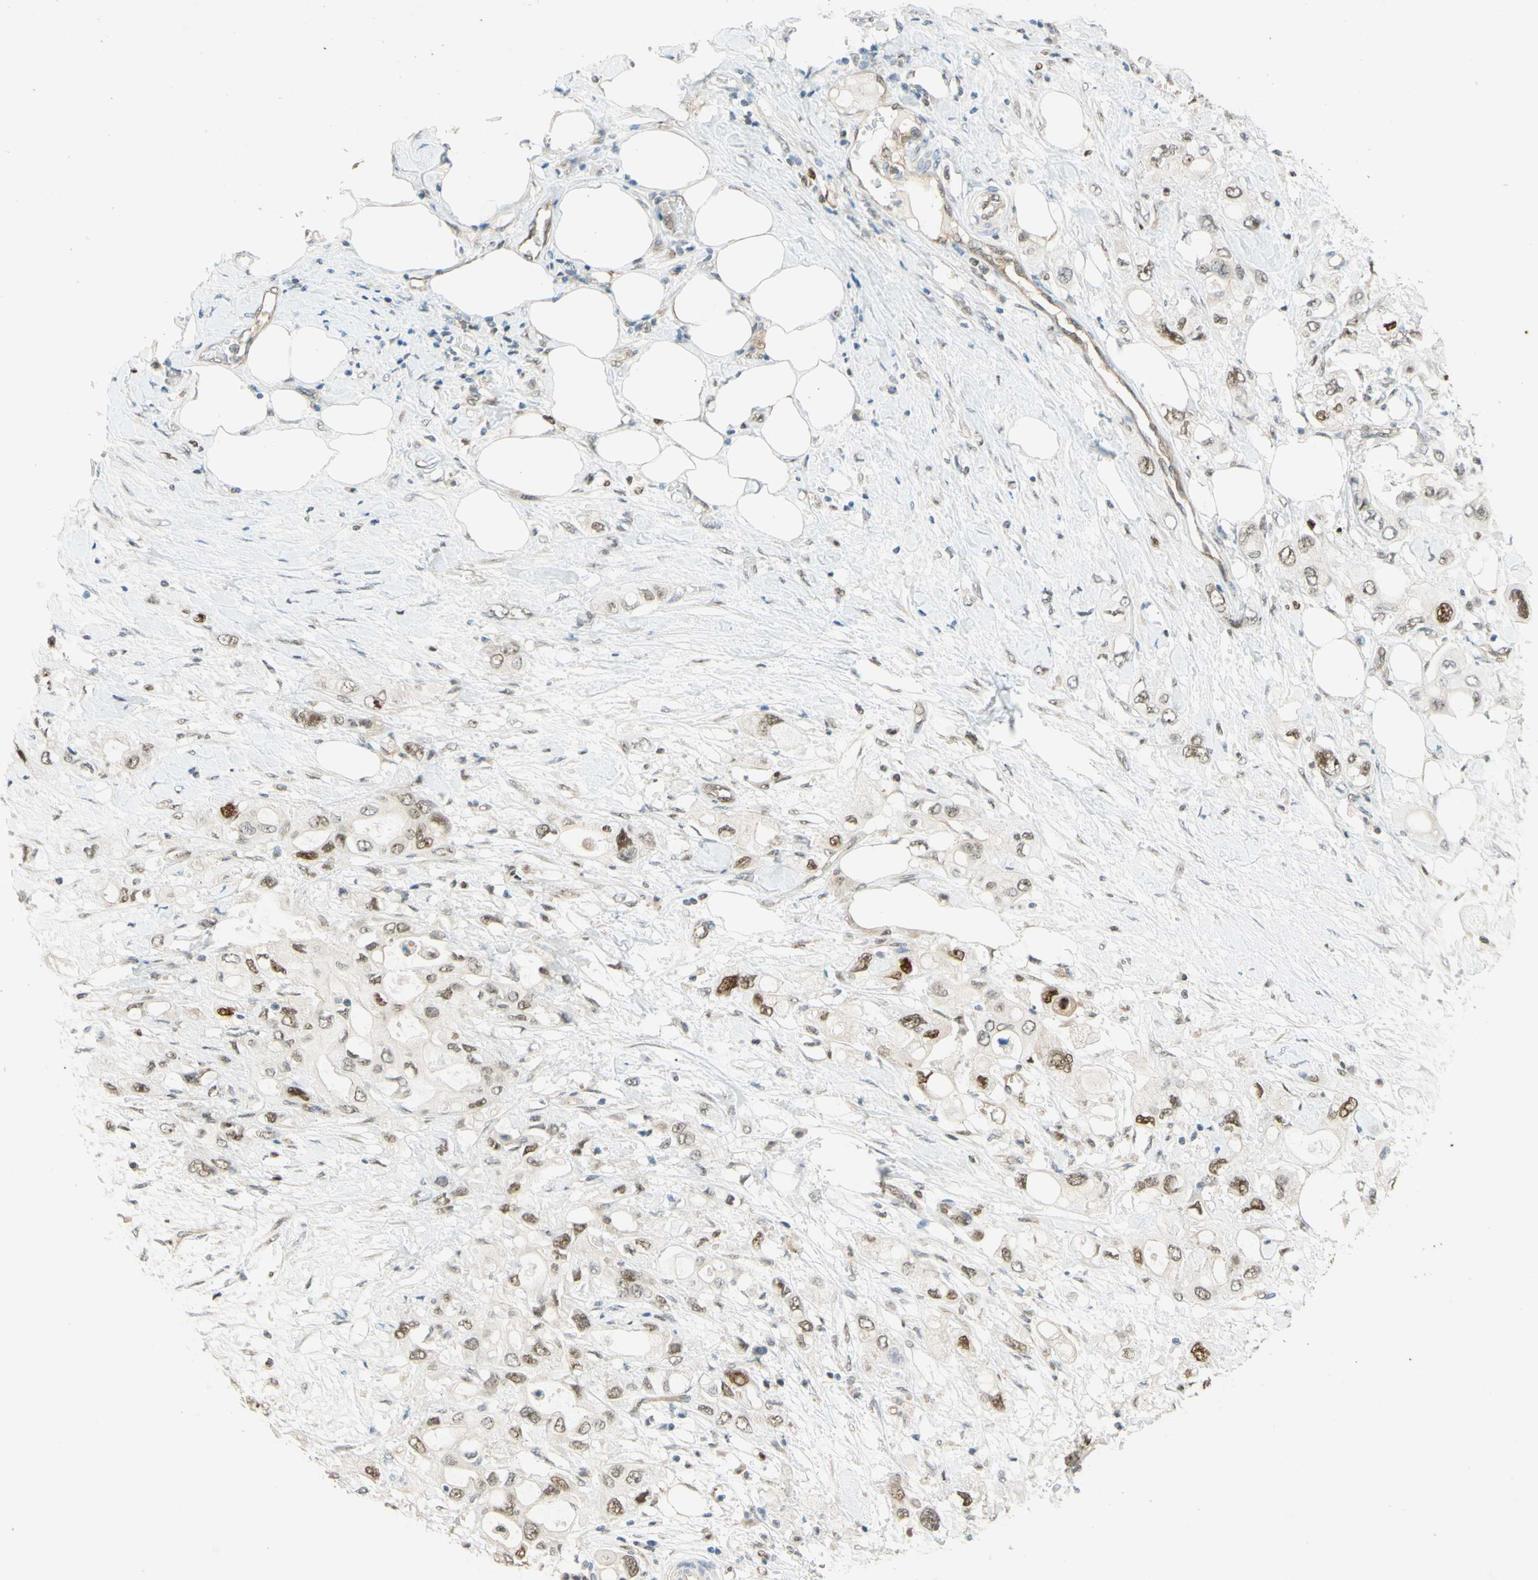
{"staining": {"intensity": "moderate", "quantity": "25%-75%", "location": "nuclear"}, "tissue": "pancreatic cancer", "cell_type": "Tumor cells", "image_type": "cancer", "snomed": [{"axis": "morphology", "description": "Adenocarcinoma, NOS"}, {"axis": "topography", "description": "Pancreas"}], "caption": "DAB (3,3'-diaminobenzidine) immunohistochemical staining of human adenocarcinoma (pancreatic) reveals moderate nuclear protein staining in about 25%-75% of tumor cells.", "gene": "POLB", "patient": {"sex": "female", "age": 56}}